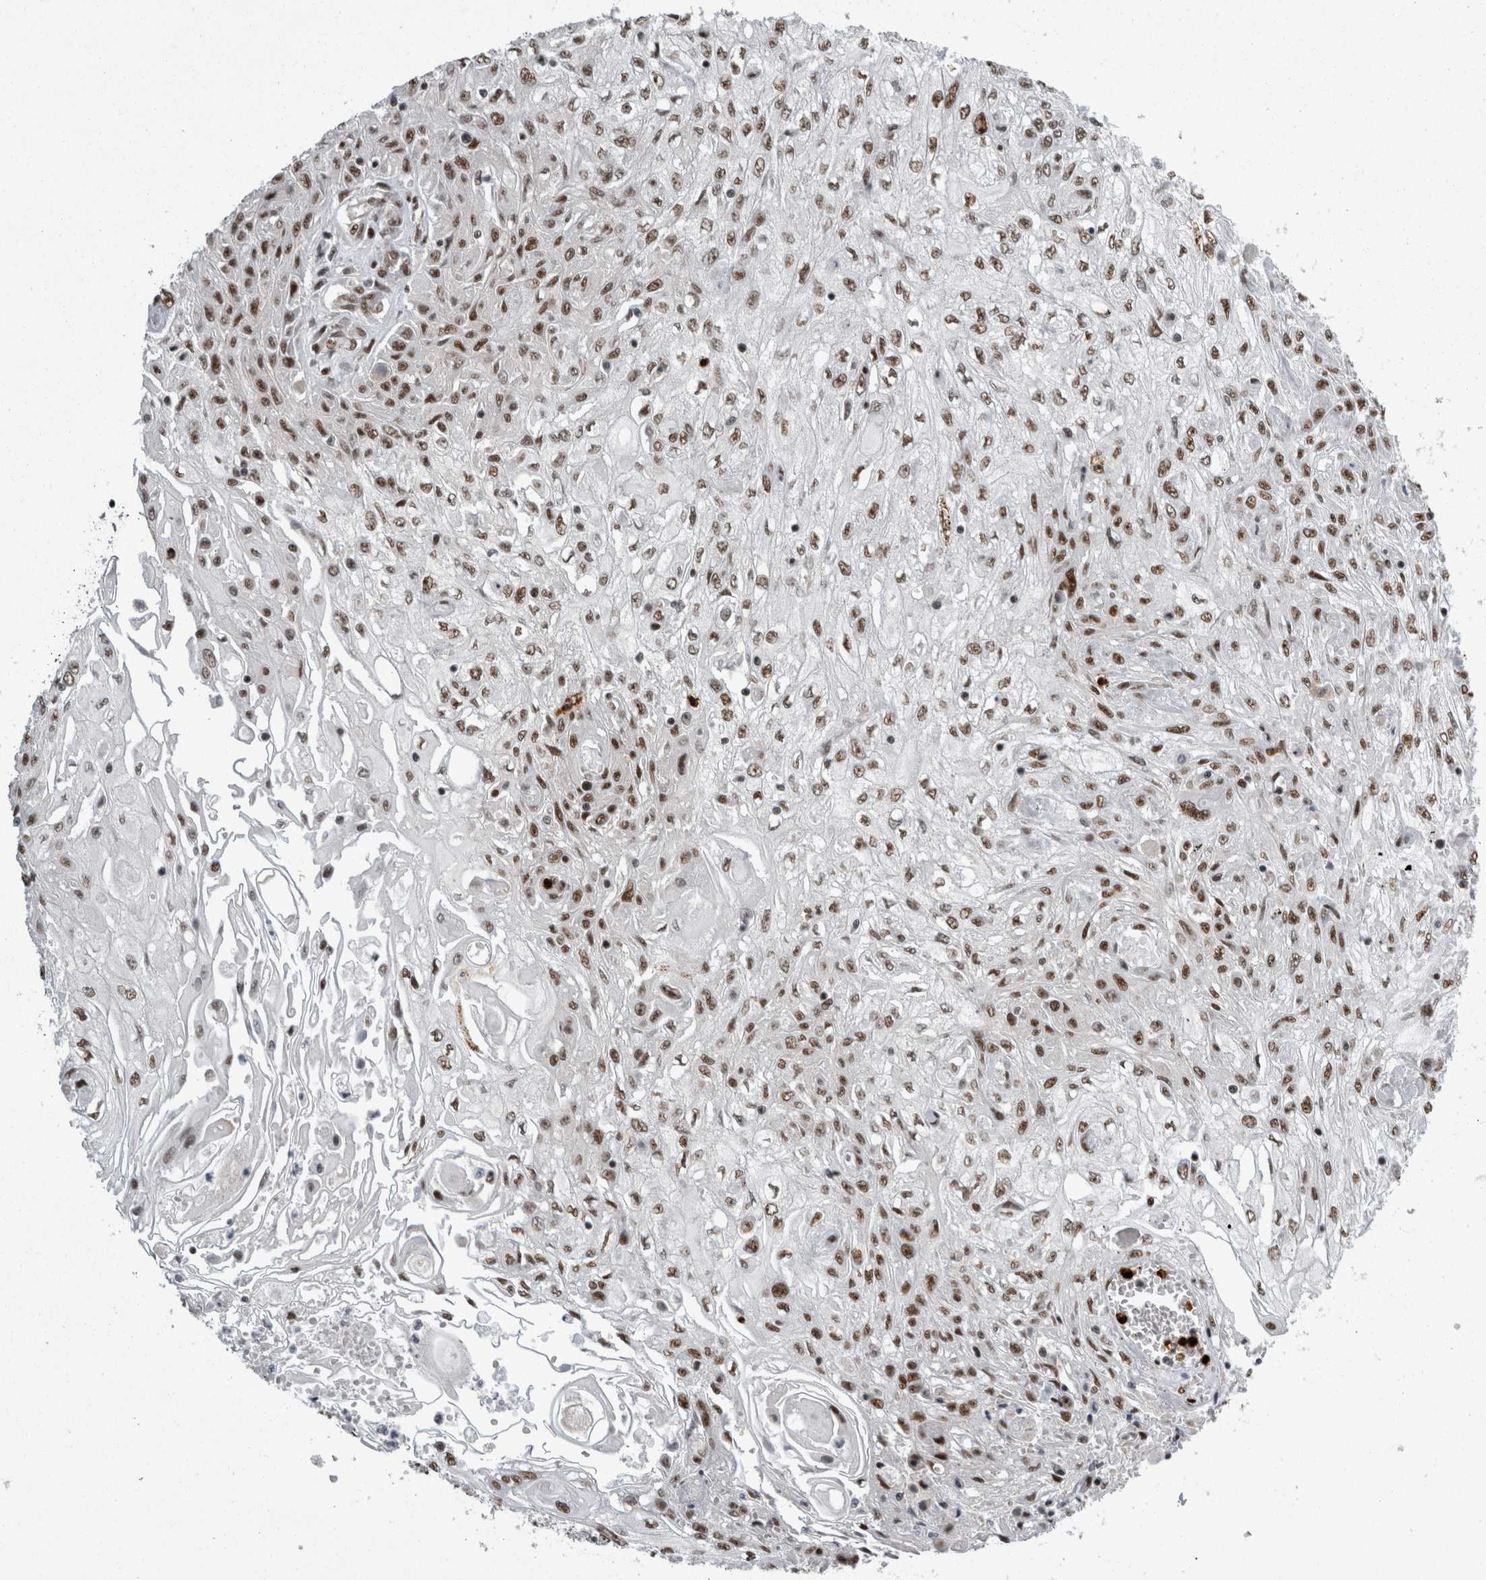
{"staining": {"intensity": "moderate", "quantity": ">75%", "location": "nuclear"}, "tissue": "skin cancer", "cell_type": "Tumor cells", "image_type": "cancer", "snomed": [{"axis": "morphology", "description": "Squamous cell carcinoma, NOS"}, {"axis": "morphology", "description": "Squamous cell carcinoma, metastatic, NOS"}, {"axis": "topography", "description": "Skin"}, {"axis": "topography", "description": "Lymph node"}], "caption": "Protein staining reveals moderate nuclear positivity in about >75% of tumor cells in squamous cell carcinoma (skin).", "gene": "SNRNP40", "patient": {"sex": "male", "age": 75}}